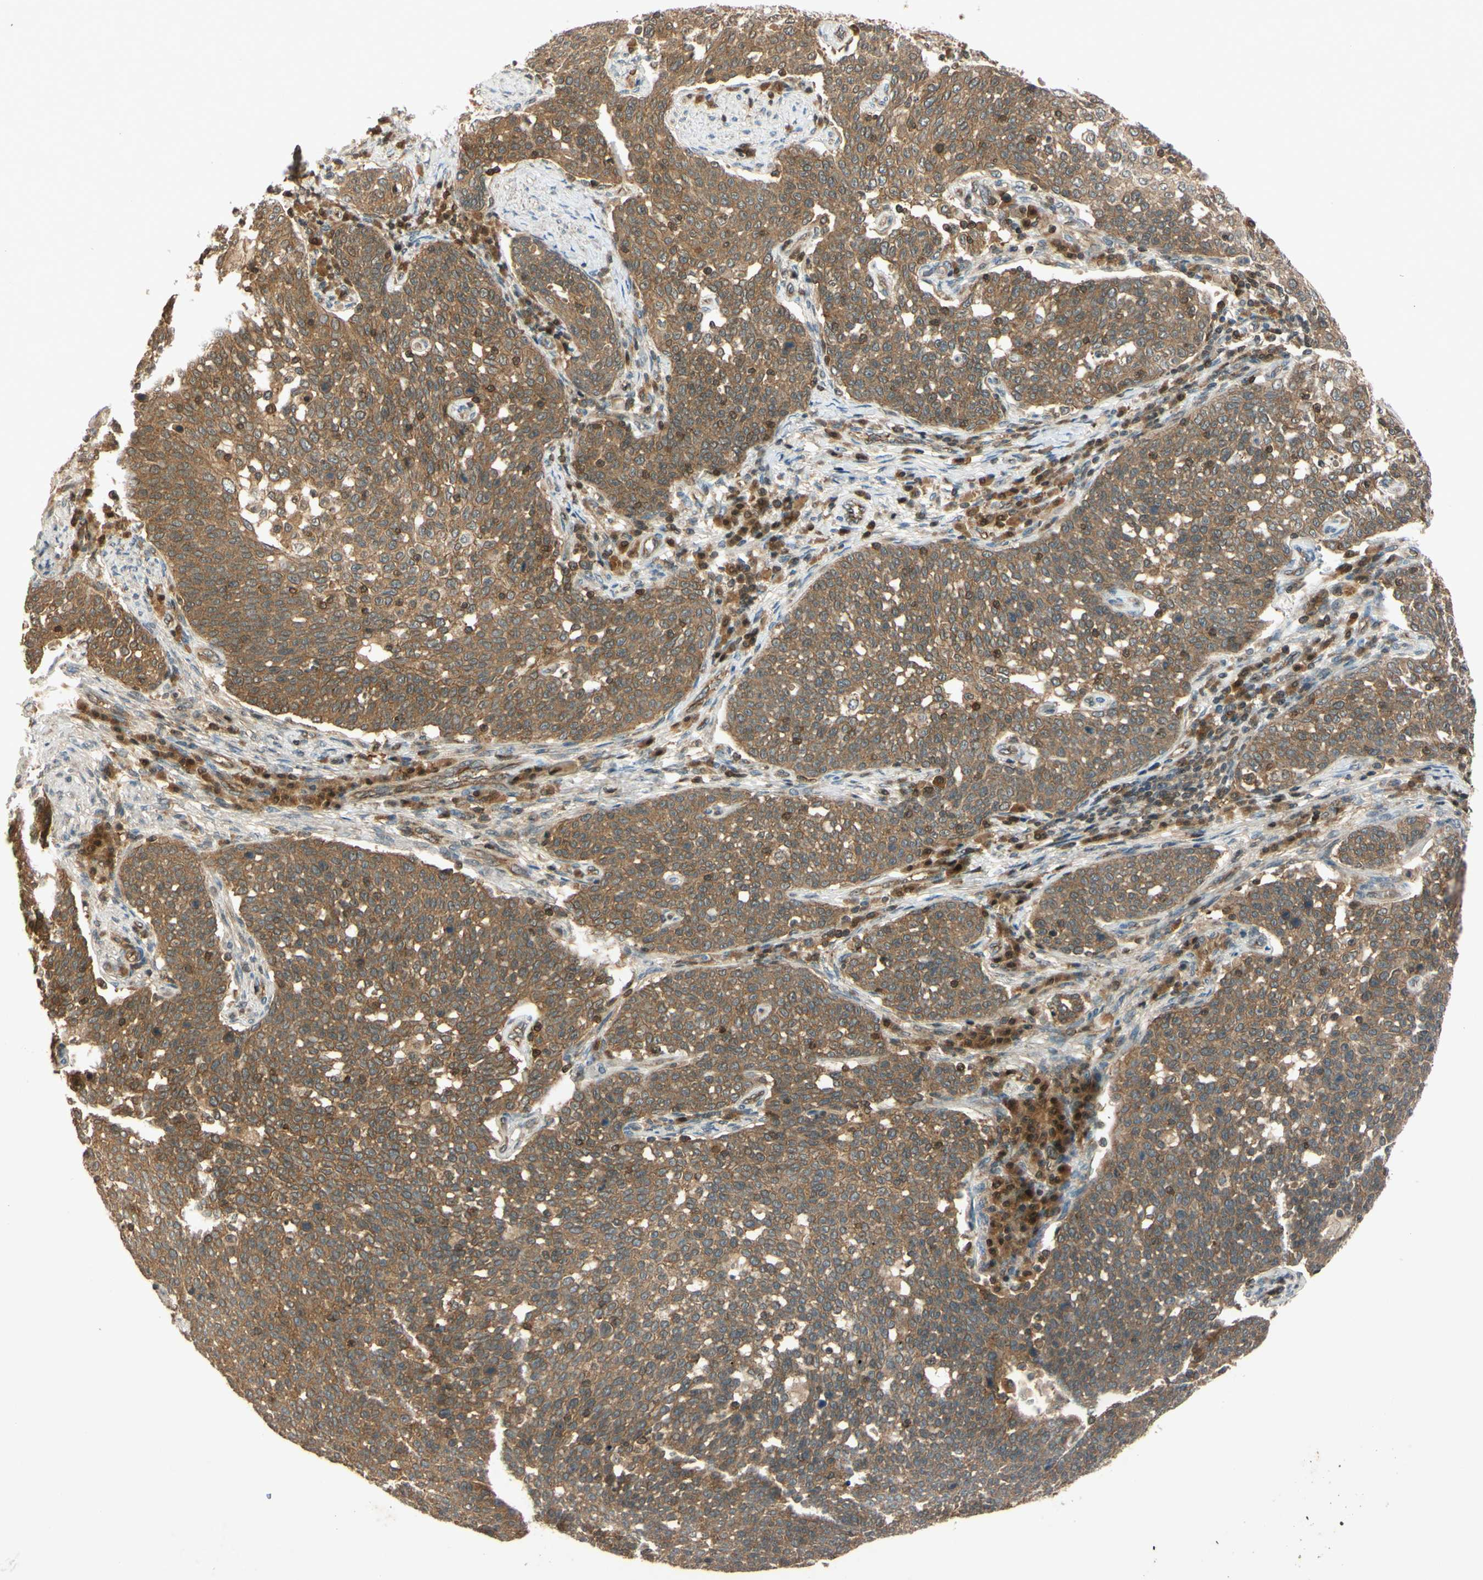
{"staining": {"intensity": "moderate", "quantity": ">75%", "location": "cytoplasmic/membranous"}, "tissue": "cervical cancer", "cell_type": "Tumor cells", "image_type": "cancer", "snomed": [{"axis": "morphology", "description": "Squamous cell carcinoma, NOS"}, {"axis": "topography", "description": "Cervix"}], "caption": "This is an image of immunohistochemistry staining of cervical squamous cell carcinoma, which shows moderate positivity in the cytoplasmic/membranous of tumor cells.", "gene": "EPHA8", "patient": {"sex": "female", "age": 34}}